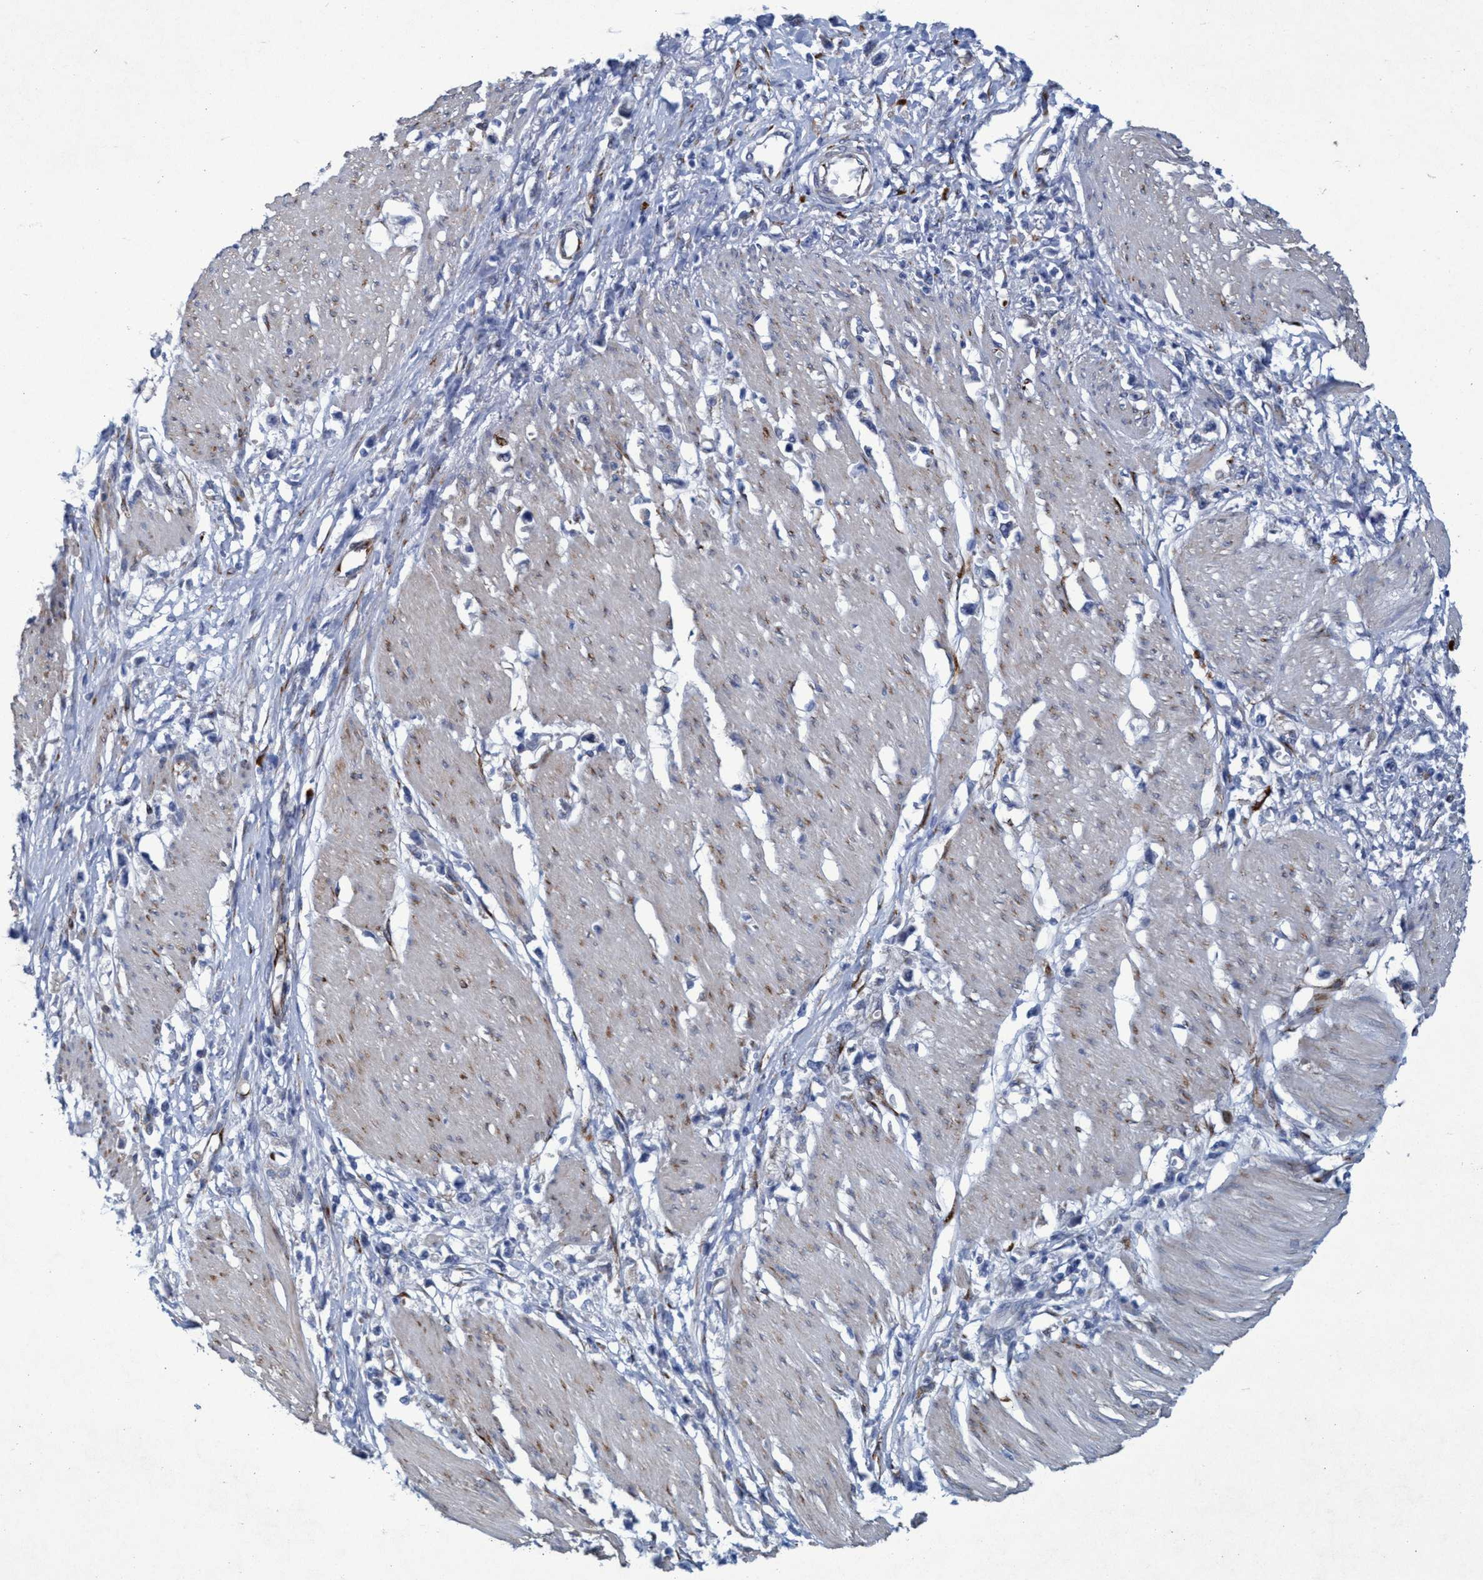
{"staining": {"intensity": "negative", "quantity": "none", "location": "none"}, "tissue": "stomach cancer", "cell_type": "Tumor cells", "image_type": "cancer", "snomed": [{"axis": "morphology", "description": "Adenocarcinoma, NOS"}, {"axis": "topography", "description": "Stomach"}], "caption": "IHC photomicrograph of human stomach cancer stained for a protein (brown), which reveals no staining in tumor cells. (DAB (3,3'-diaminobenzidine) immunohistochemistry (IHC), high magnification).", "gene": "SLC43A2", "patient": {"sex": "female", "age": 59}}